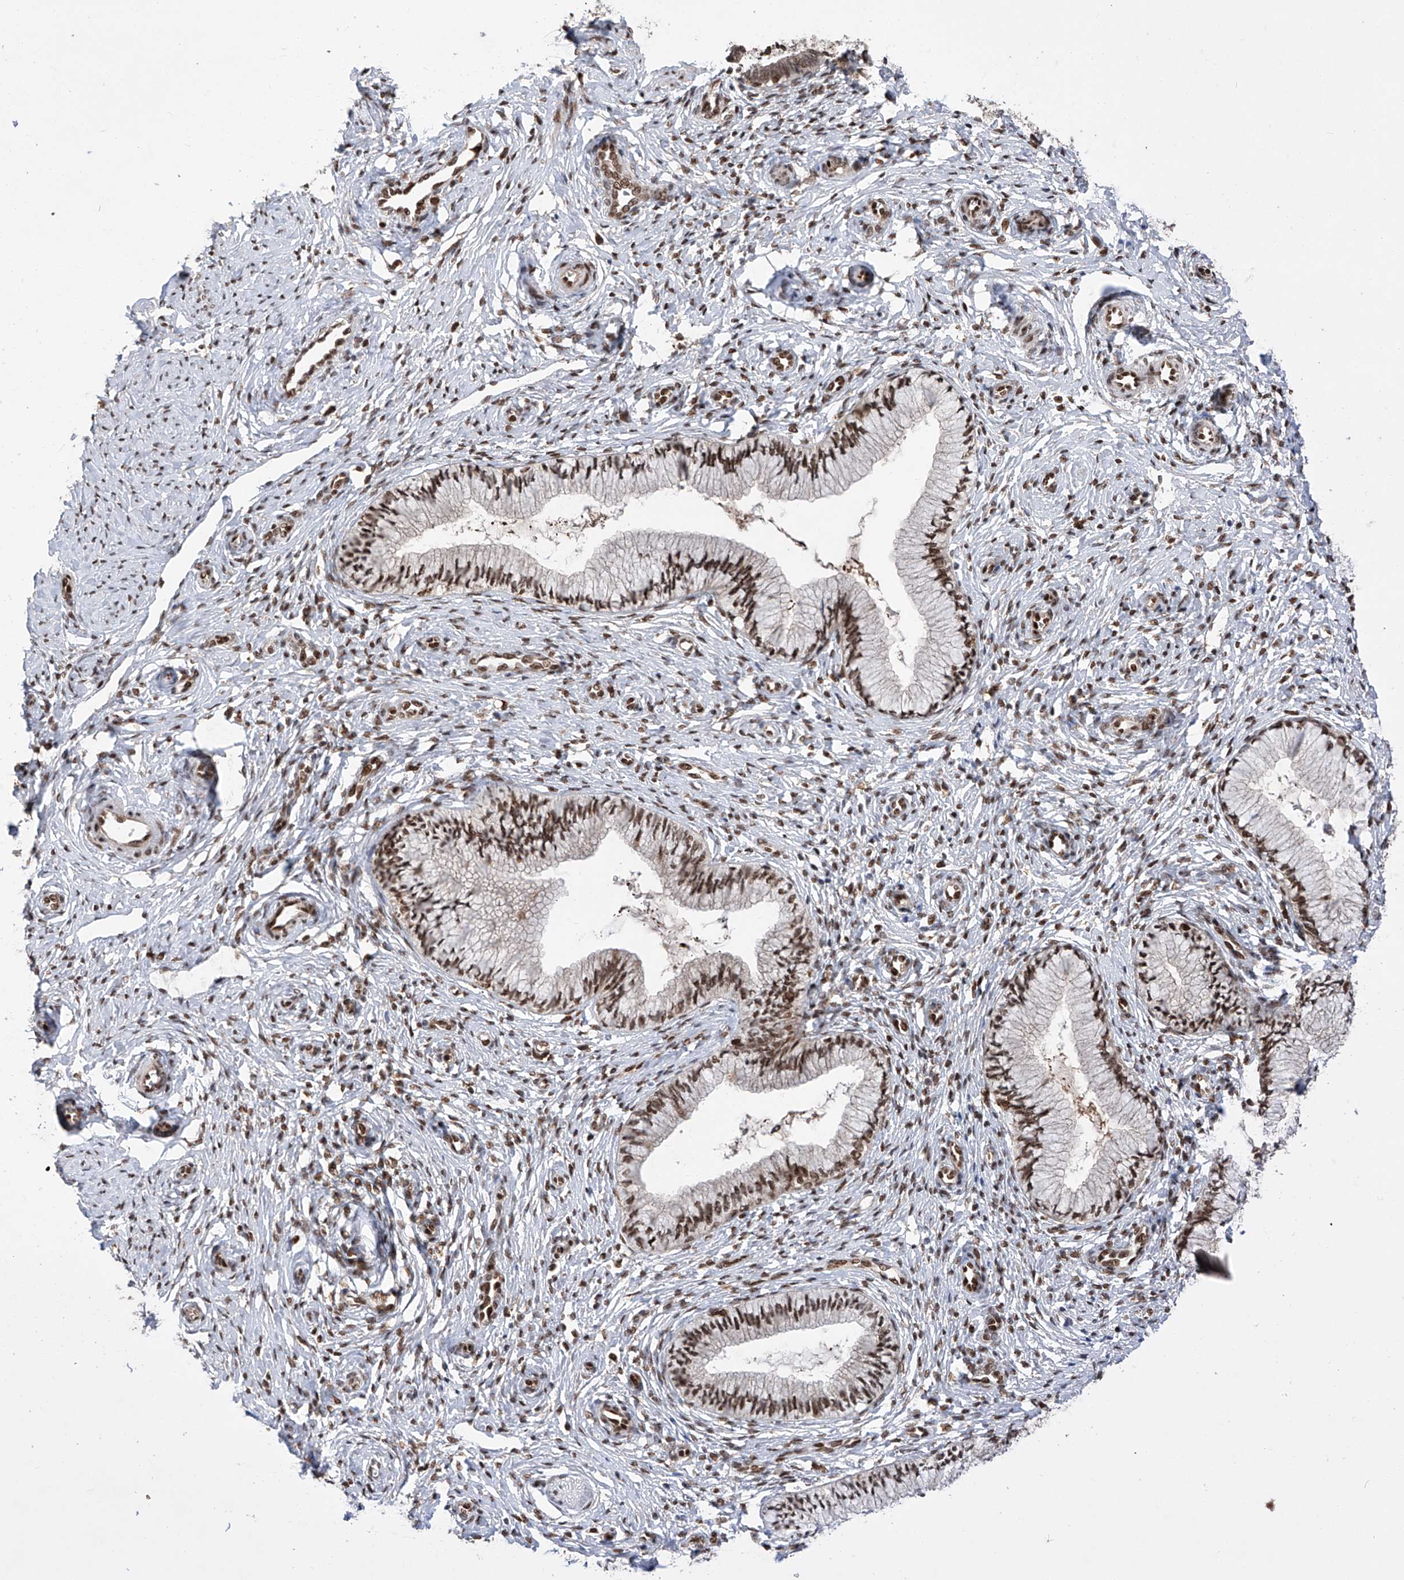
{"staining": {"intensity": "moderate", "quantity": ">75%", "location": "nuclear"}, "tissue": "cervix", "cell_type": "Glandular cells", "image_type": "normal", "snomed": [{"axis": "morphology", "description": "Normal tissue, NOS"}, {"axis": "topography", "description": "Cervix"}], "caption": "Protein analysis of unremarkable cervix shows moderate nuclear positivity in approximately >75% of glandular cells. The protein is shown in brown color, while the nuclei are stained blue.", "gene": "ZNF280D", "patient": {"sex": "female", "age": 27}}